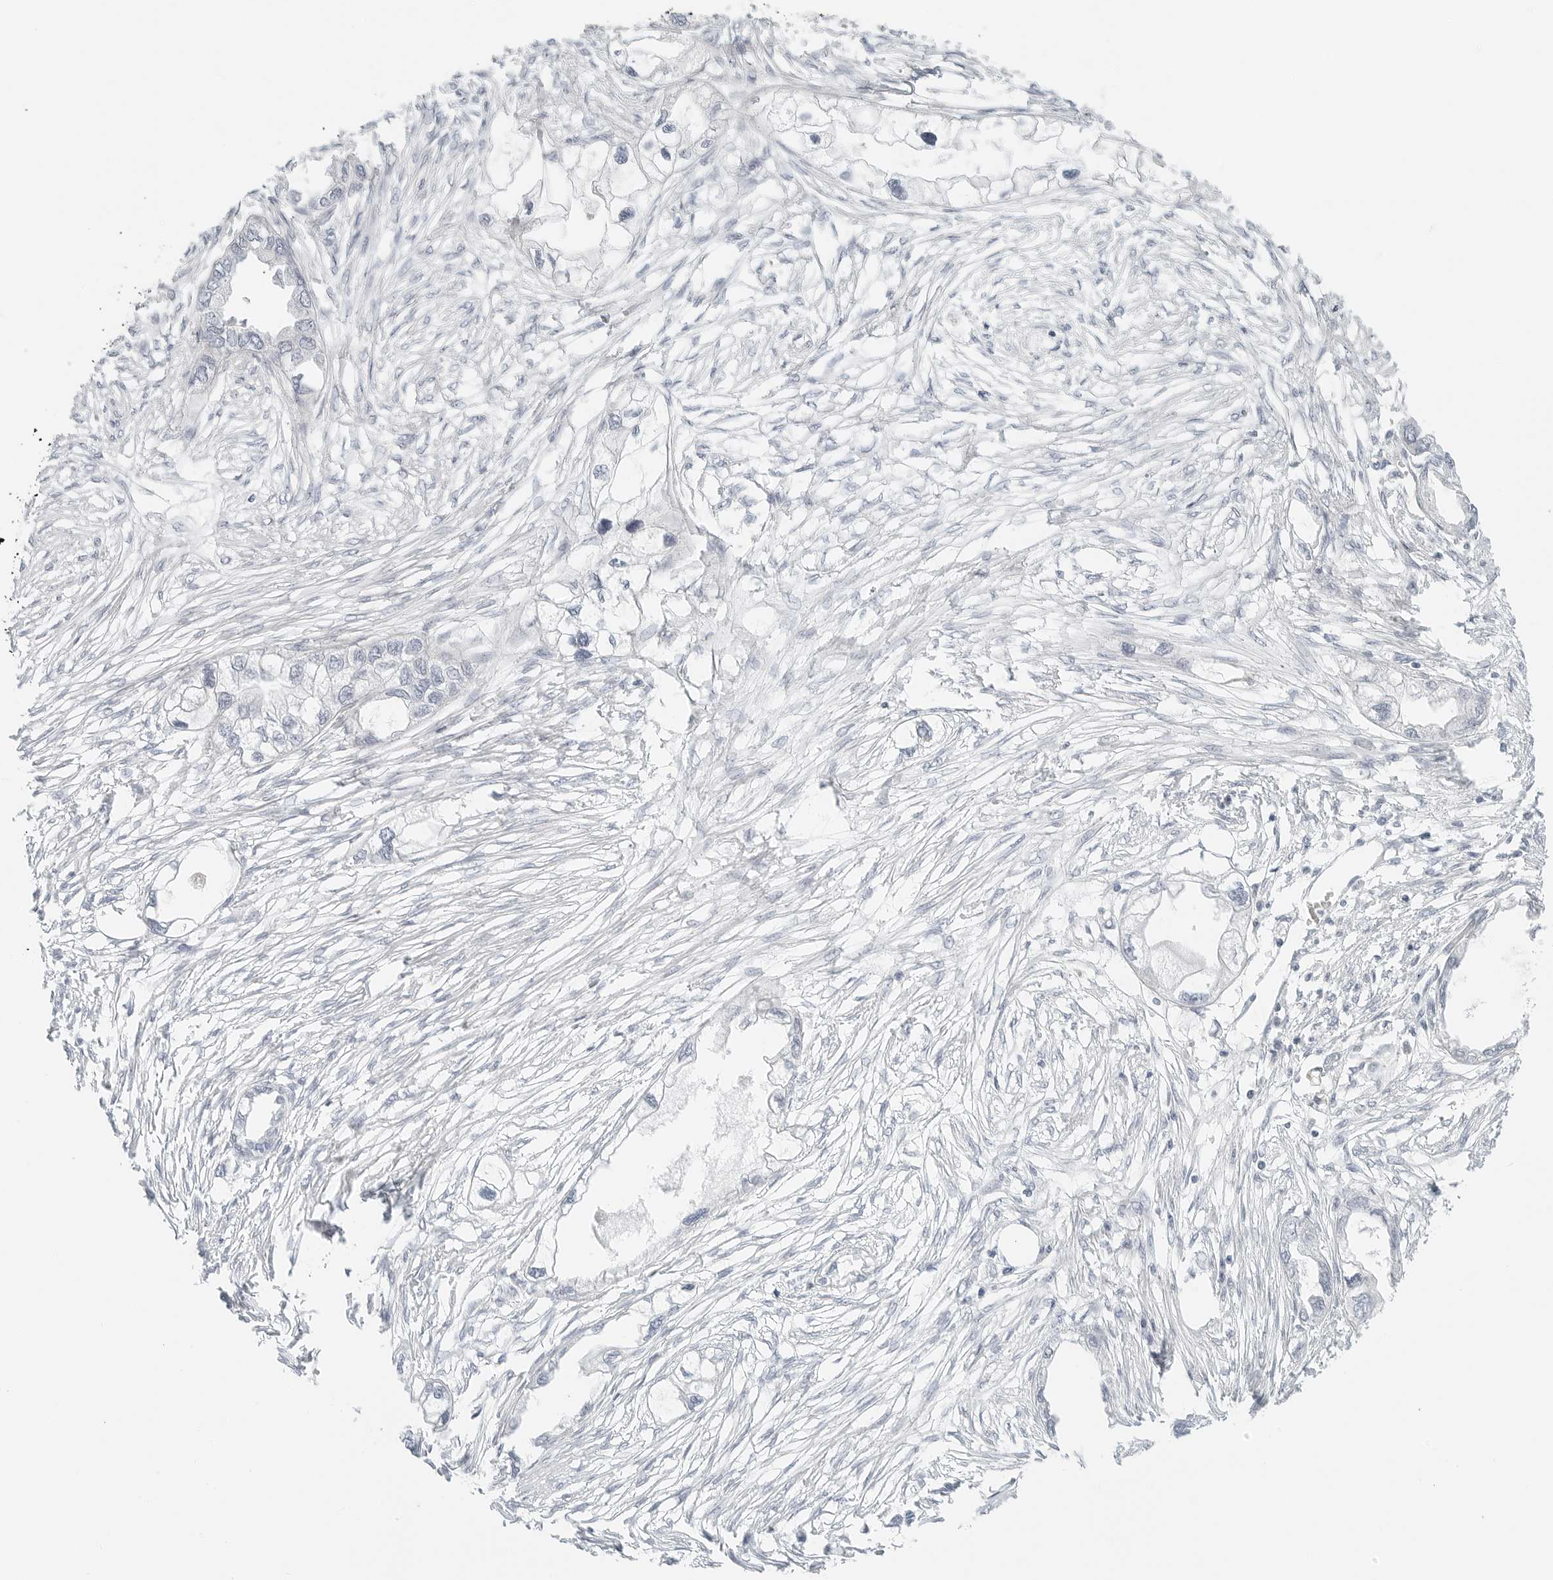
{"staining": {"intensity": "negative", "quantity": "none", "location": "none"}, "tissue": "endometrial cancer", "cell_type": "Tumor cells", "image_type": "cancer", "snomed": [{"axis": "morphology", "description": "Adenocarcinoma, NOS"}, {"axis": "morphology", "description": "Adenocarcinoma, metastatic, NOS"}, {"axis": "topography", "description": "Adipose tissue"}, {"axis": "topography", "description": "Endometrium"}], "caption": "Human endometrial cancer stained for a protein using immunohistochemistry exhibits no staining in tumor cells.", "gene": "IQCC", "patient": {"sex": "female", "age": 67}}